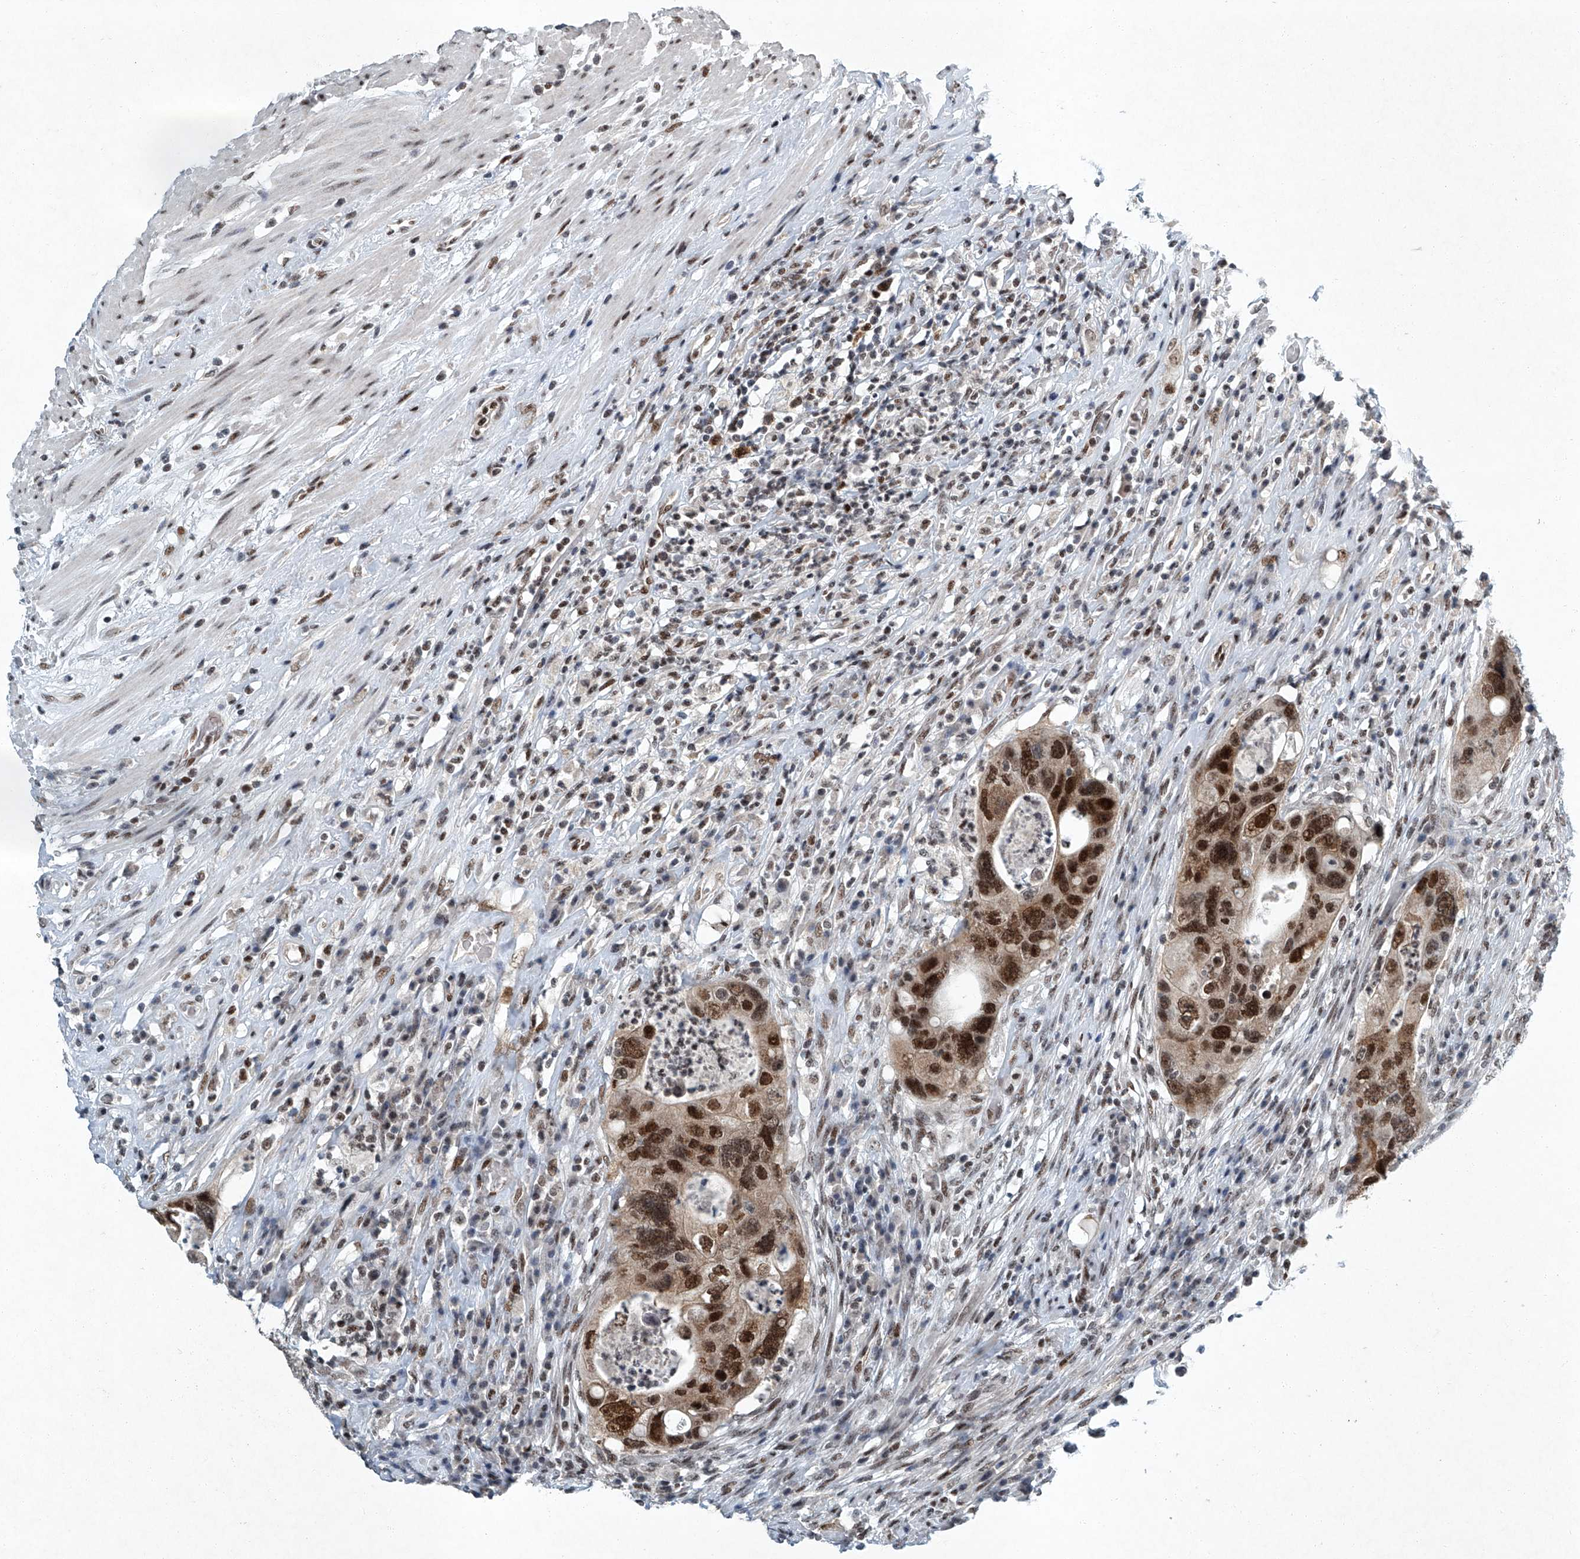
{"staining": {"intensity": "strong", "quantity": ">75%", "location": "nuclear"}, "tissue": "colorectal cancer", "cell_type": "Tumor cells", "image_type": "cancer", "snomed": [{"axis": "morphology", "description": "Adenocarcinoma, NOS"}, {"axis": "topography", "description": "Rectum"}], "caption": "Protein staining shows strong nuclear expression in about >75% of tumor cells in colorectal cancer (adenocarcinoma).", "gene": "TFDP1", "patient": {"sex": "male", "age": 59}}